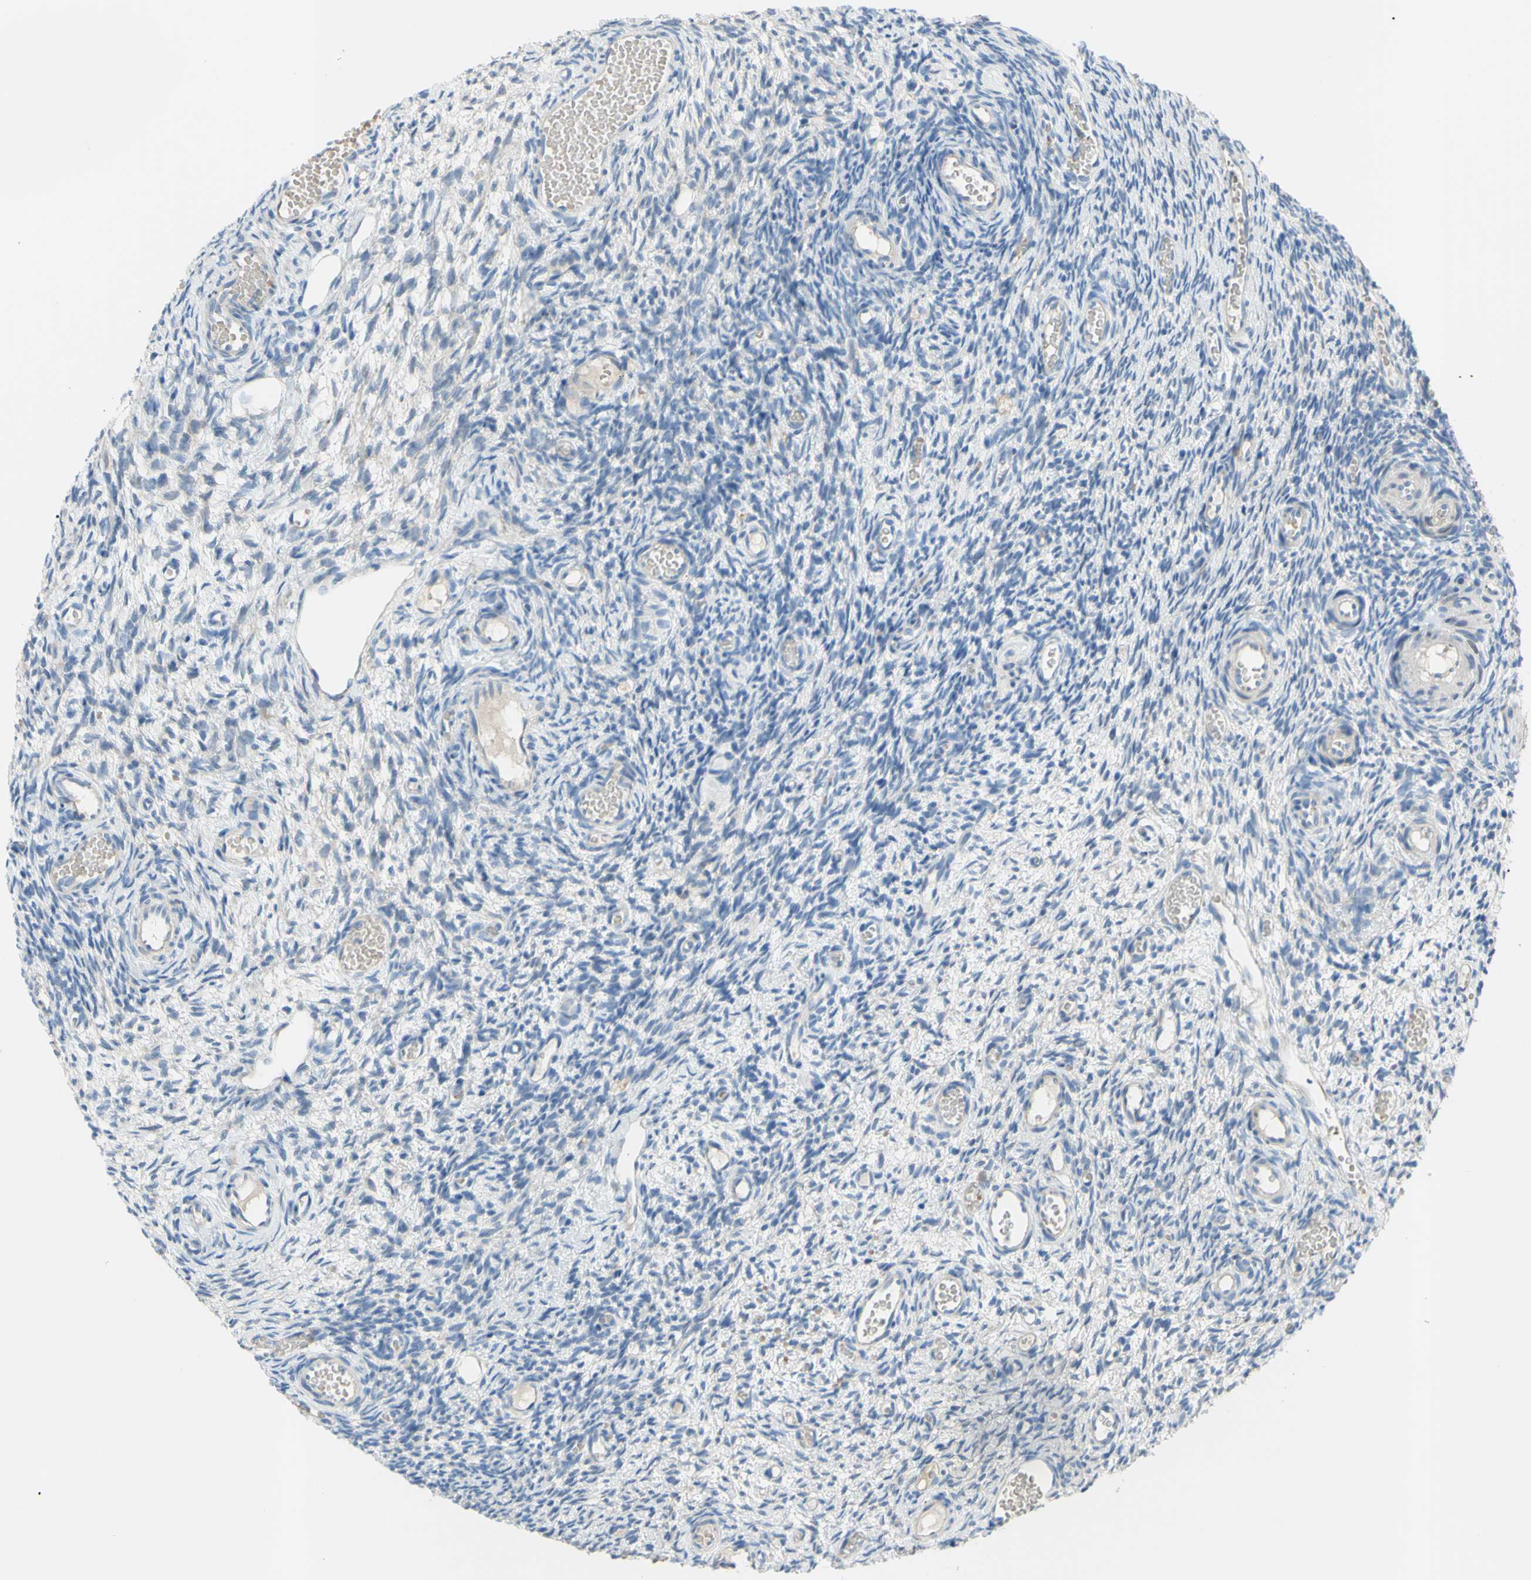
{"staining": {"intensity": "strong", "quantity": ">75%", "location": "cytoplasmic/membranous"}, "tissue": "ovary", "cell_type": "Follicle cells", "image_type": "normal", "snomed": [{"axis": "morphology", "description": "Normal tissue, NOS"}, {"axis": "topography", "description": "Ovary"}], "caption": "Immunohistochemical staining of normal ovary displays strong cytoplasmic/membranous protein positivity in about >75% of follicle cells. Ihc stains the protein of interest in brown and the nuclei are stained blue.", "gene": "TMEM59L", "patient": {"sex": "female", "age": 35}}